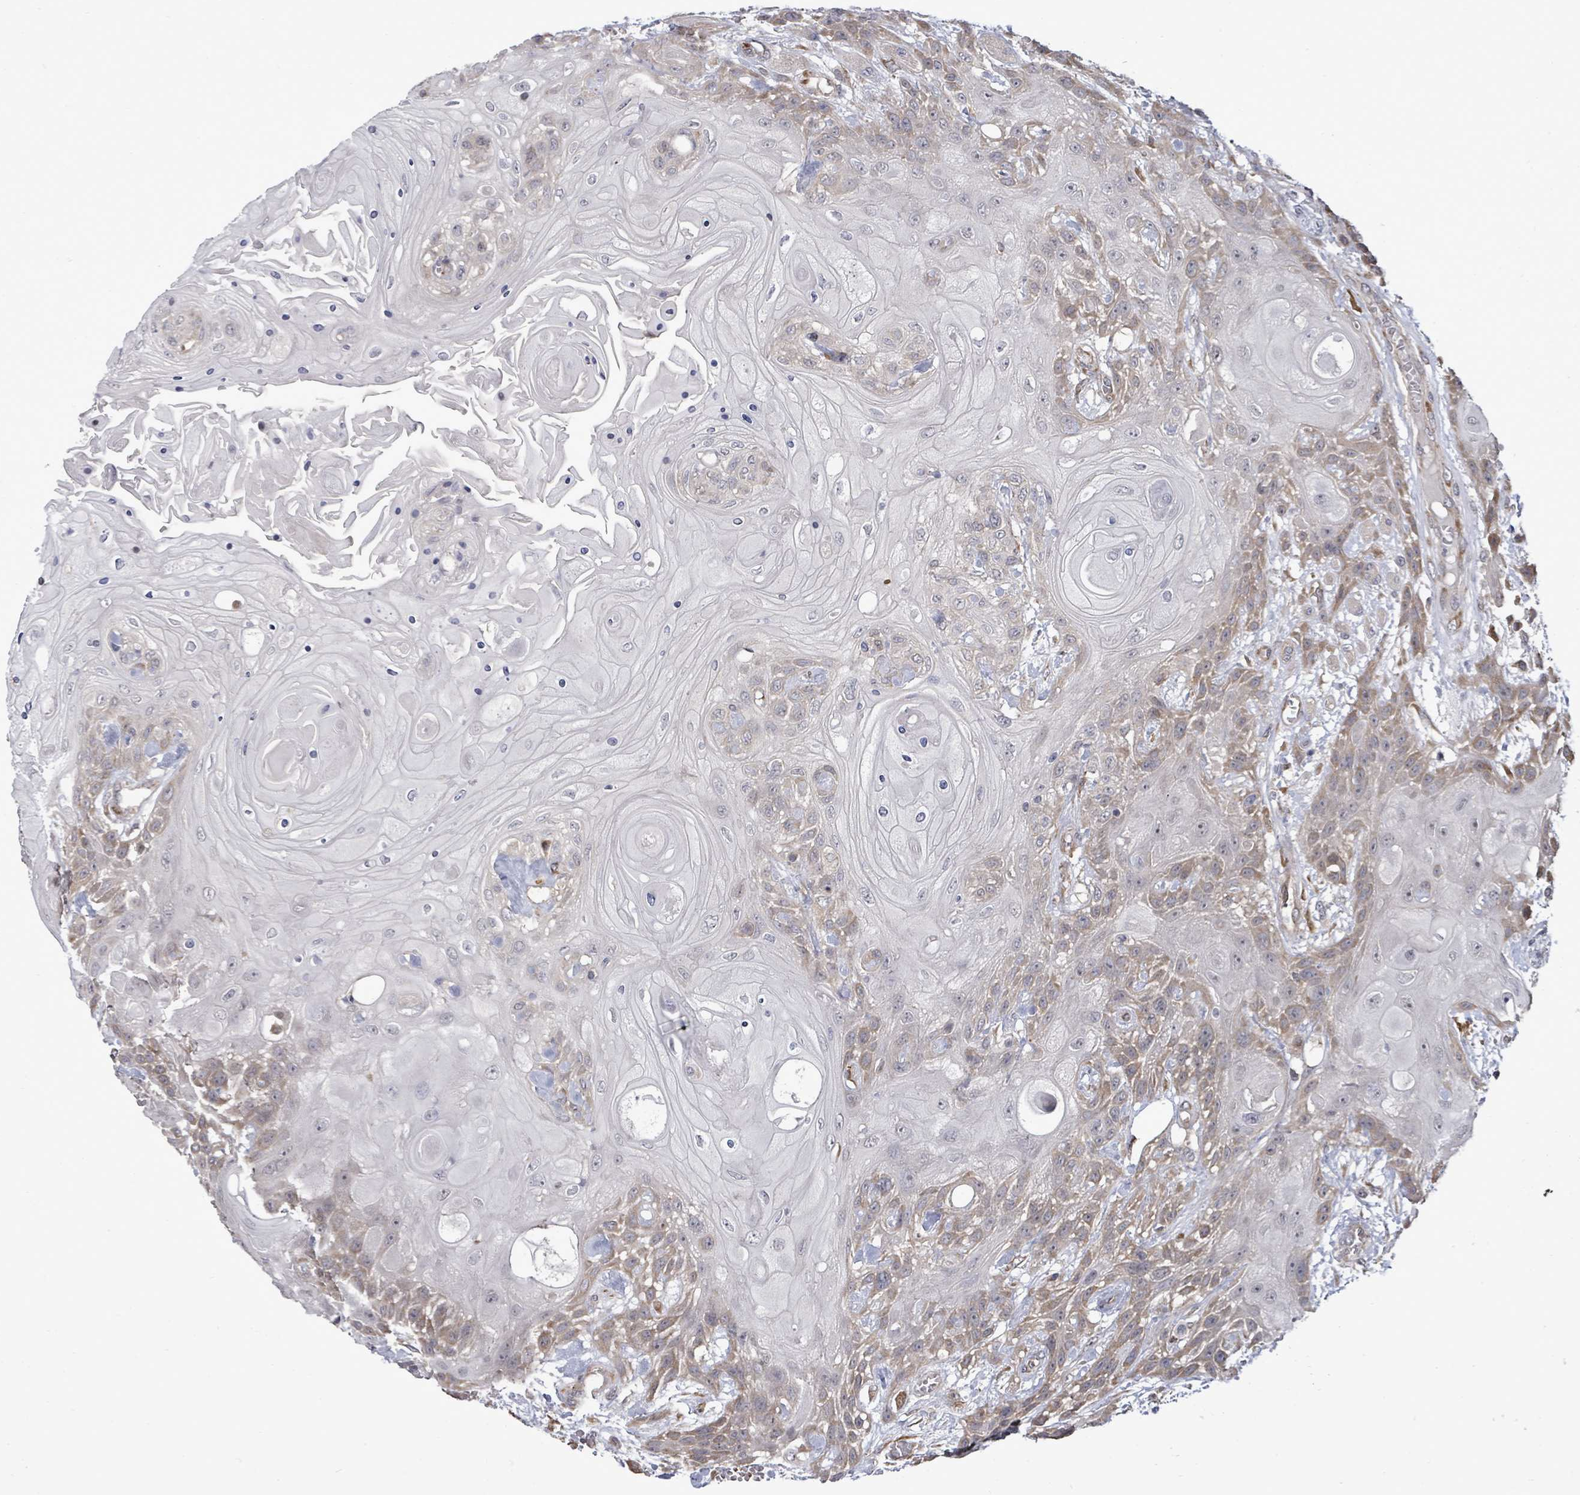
{"staining": {"intensity": "moderate", "quantity": "<25%", "location": "cytoplasmic/membranous"}, "tissue": "head and neck cancer", "cell_type": "Tumor cells", "image_type": "cancer", "snomed": [{"axis": "morphology", "description": "Squamous cell carcinoma, NOS"}, {"axis": "topography", "description": "Head-Neck"}], "caption": "A histopathology image of head and neck cancer (squamous cell carcinoma) stained for a protein reveals moderate cytoplasmic/membranous brown staining in tumor cells.", "gene": "POMGNT2", "patient": {"sex": "female", "age": 43}}